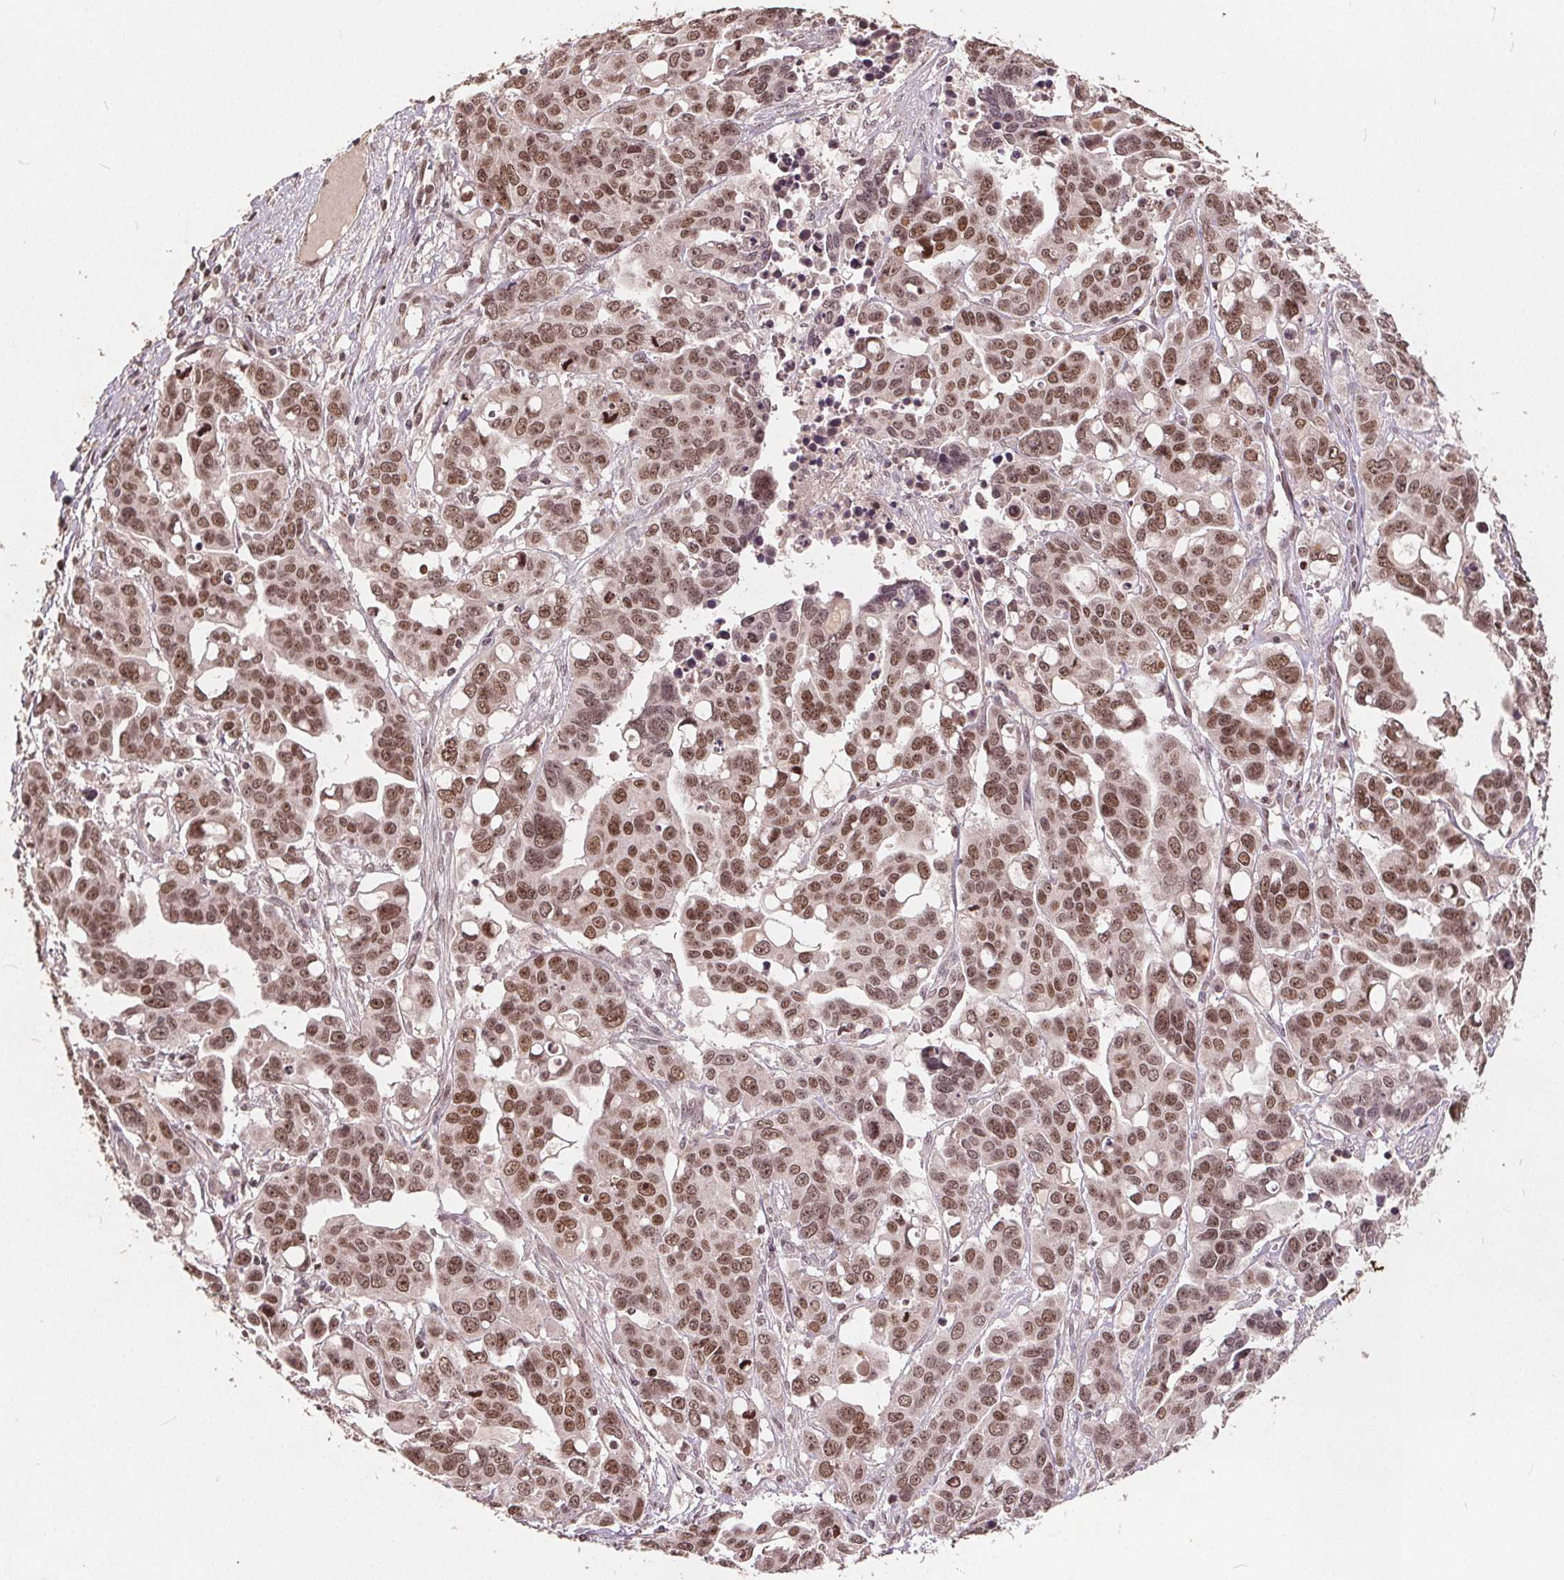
{"staining": {"intensity": "moderate", "quantity": ">75%", "location": "nuclear"}, "tissue": "ovarian cancer", "cell_type": "Tumor cells", "image_type": "cancer", "snomed": [{"axis": "morphology", "description": "Carcinoma, endometroid"}, {"axis": "topography", "description": "Ovary"}], "caption": "Immunohistochemistry (IHC) photomicrograph of ovarian cancer (endometroid carcinoma) stained for a protein (brown), which displays medium levels of moderate nuclear staining in about >75% of tumor cells.", "gene": "DNMT3B", "patient": {"sex": "female", "age": 78}}